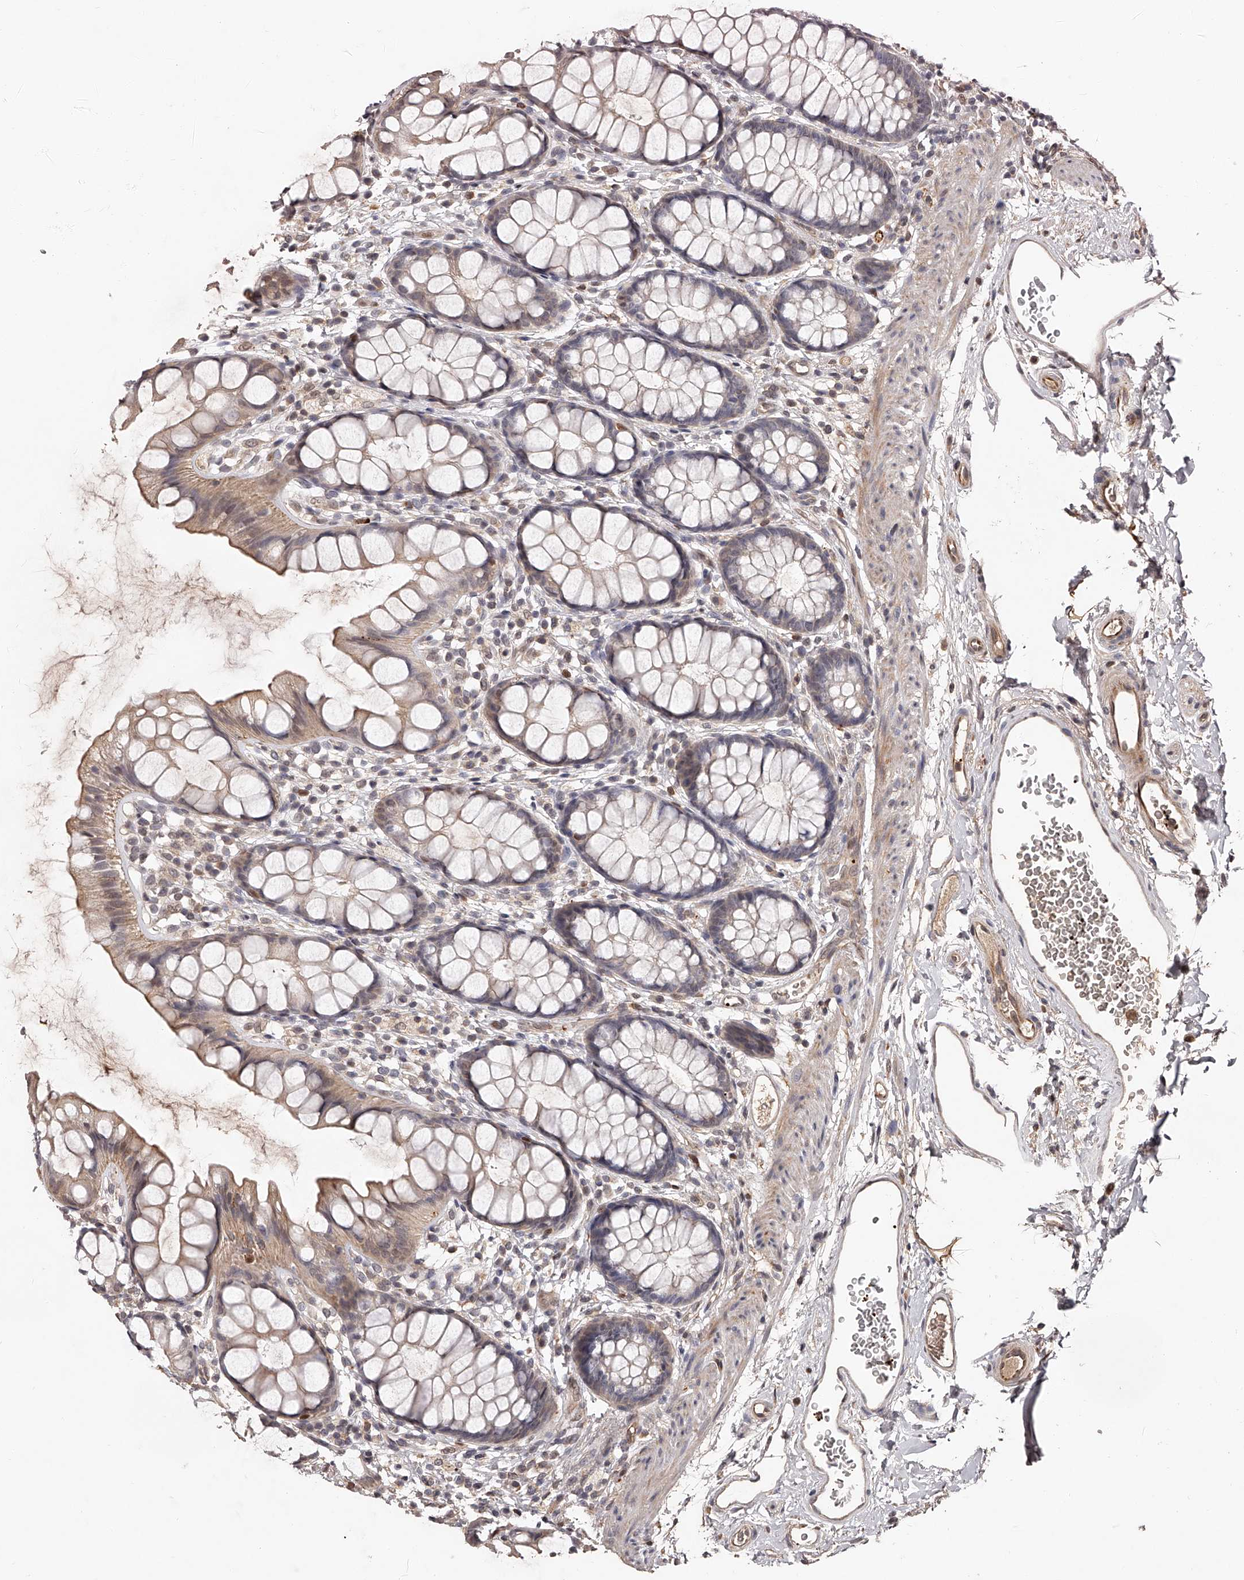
{"staining": {"intensity": "weak", "quantity": ">75%", "location": "cytoplasmic/membranous"}, "tissue": "rectum", "cell_type": "Glandular cells", "image_type": "normal", "snomed": [{"axis": "morphology", "description": "Normal tissue, NOS"}, {"axis": "topography", "description": "Rectum"}], "caption": "Protein expression analysis of normal human rectum reveals weak cytoplasmic/membranous expression in approximately >75% of glandular cells.", "gene": "URGCP", "patient": {"sex": "female", "age": 65}}